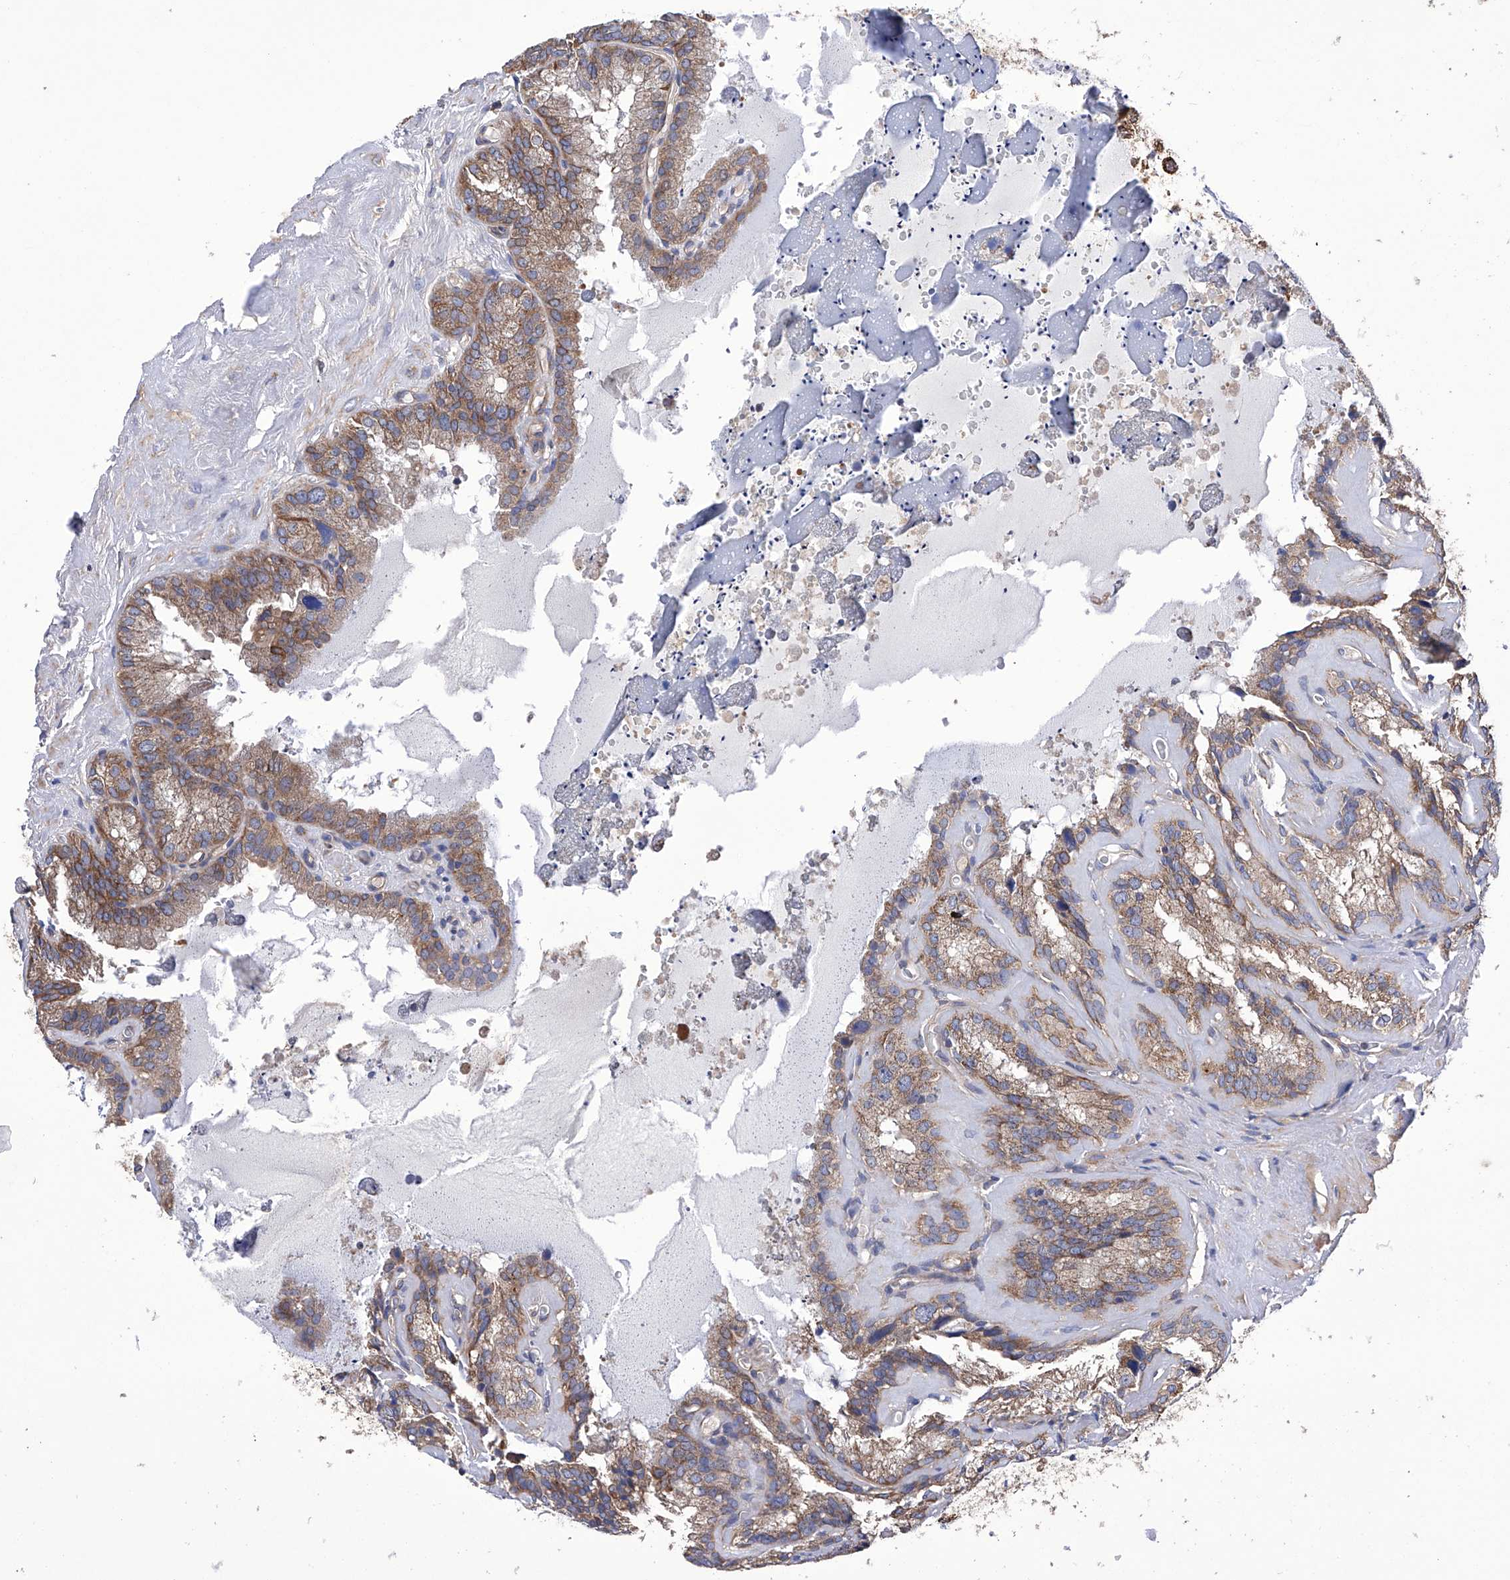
{"staining": {"intensity": "moderate", "quantity": ">75%", "location": "cytoplasmic/membranous"}, "tissue": "seminal vesicle", "cell_type": "Glandular cells", "image_type": "normal", "snomed": [{"axis": "morphology", "description": "Normal tissue, NOS"}, {"axis": "topography", "description": "Prostate"}, {"axis": "topography", "description": "Seminal veicle"}], "caption": "Unremarkable seminal vesicle was stained to show a protein in brown. There is medium levels of moderate cytoplasmic/membranous positivity in approximately >75% of glandular cells. The staining was performed using DAB to visualize the protein expression in brown, while the nuclei were stained in blue with hematoxylin (Magnification: 20x).", "gene": "EFCAB2", "patient": {"sex": "male", "age": 59}}